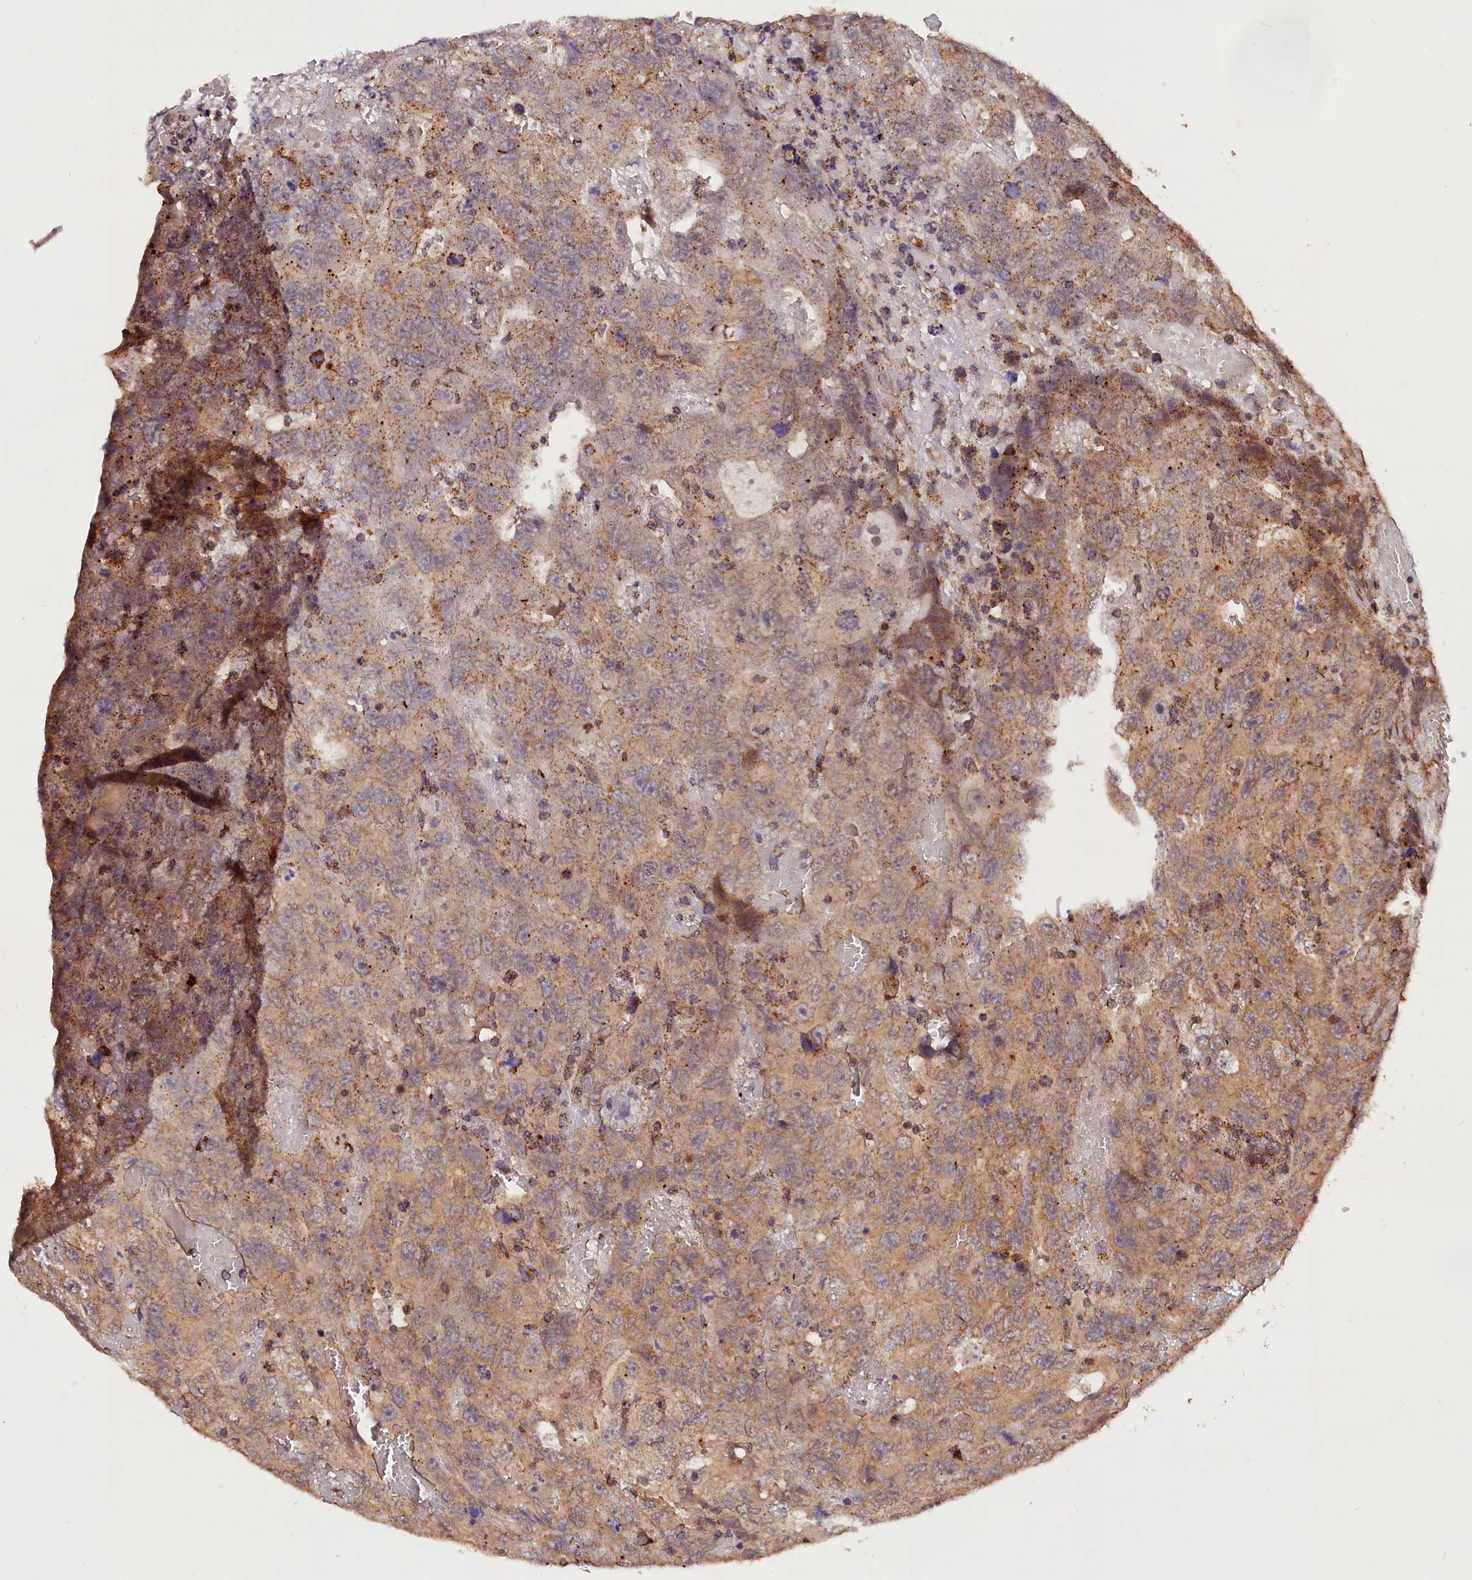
{"staining": {"intensity": "weak", "quantity": "25%-75%", "location": "cytoplasmic/membranous"}, "tissue": "testis cancer", "cell_type": "Tumor cells", "image_type": "cancer", "snomed": [{"axis": "morphology", "description": "Carcinoma, Embryonal, NOS"}, {"axis": "topography", "description": "Testis"}], "caption": "A brown stain shows weak cytoplasmic/membranous positivity of a protein in embryonal carcinoma (testis) tumor cells. Nuclei are stained in blue.", "gene": "IST1", "patient": {"sex": "male", "age": 45}}